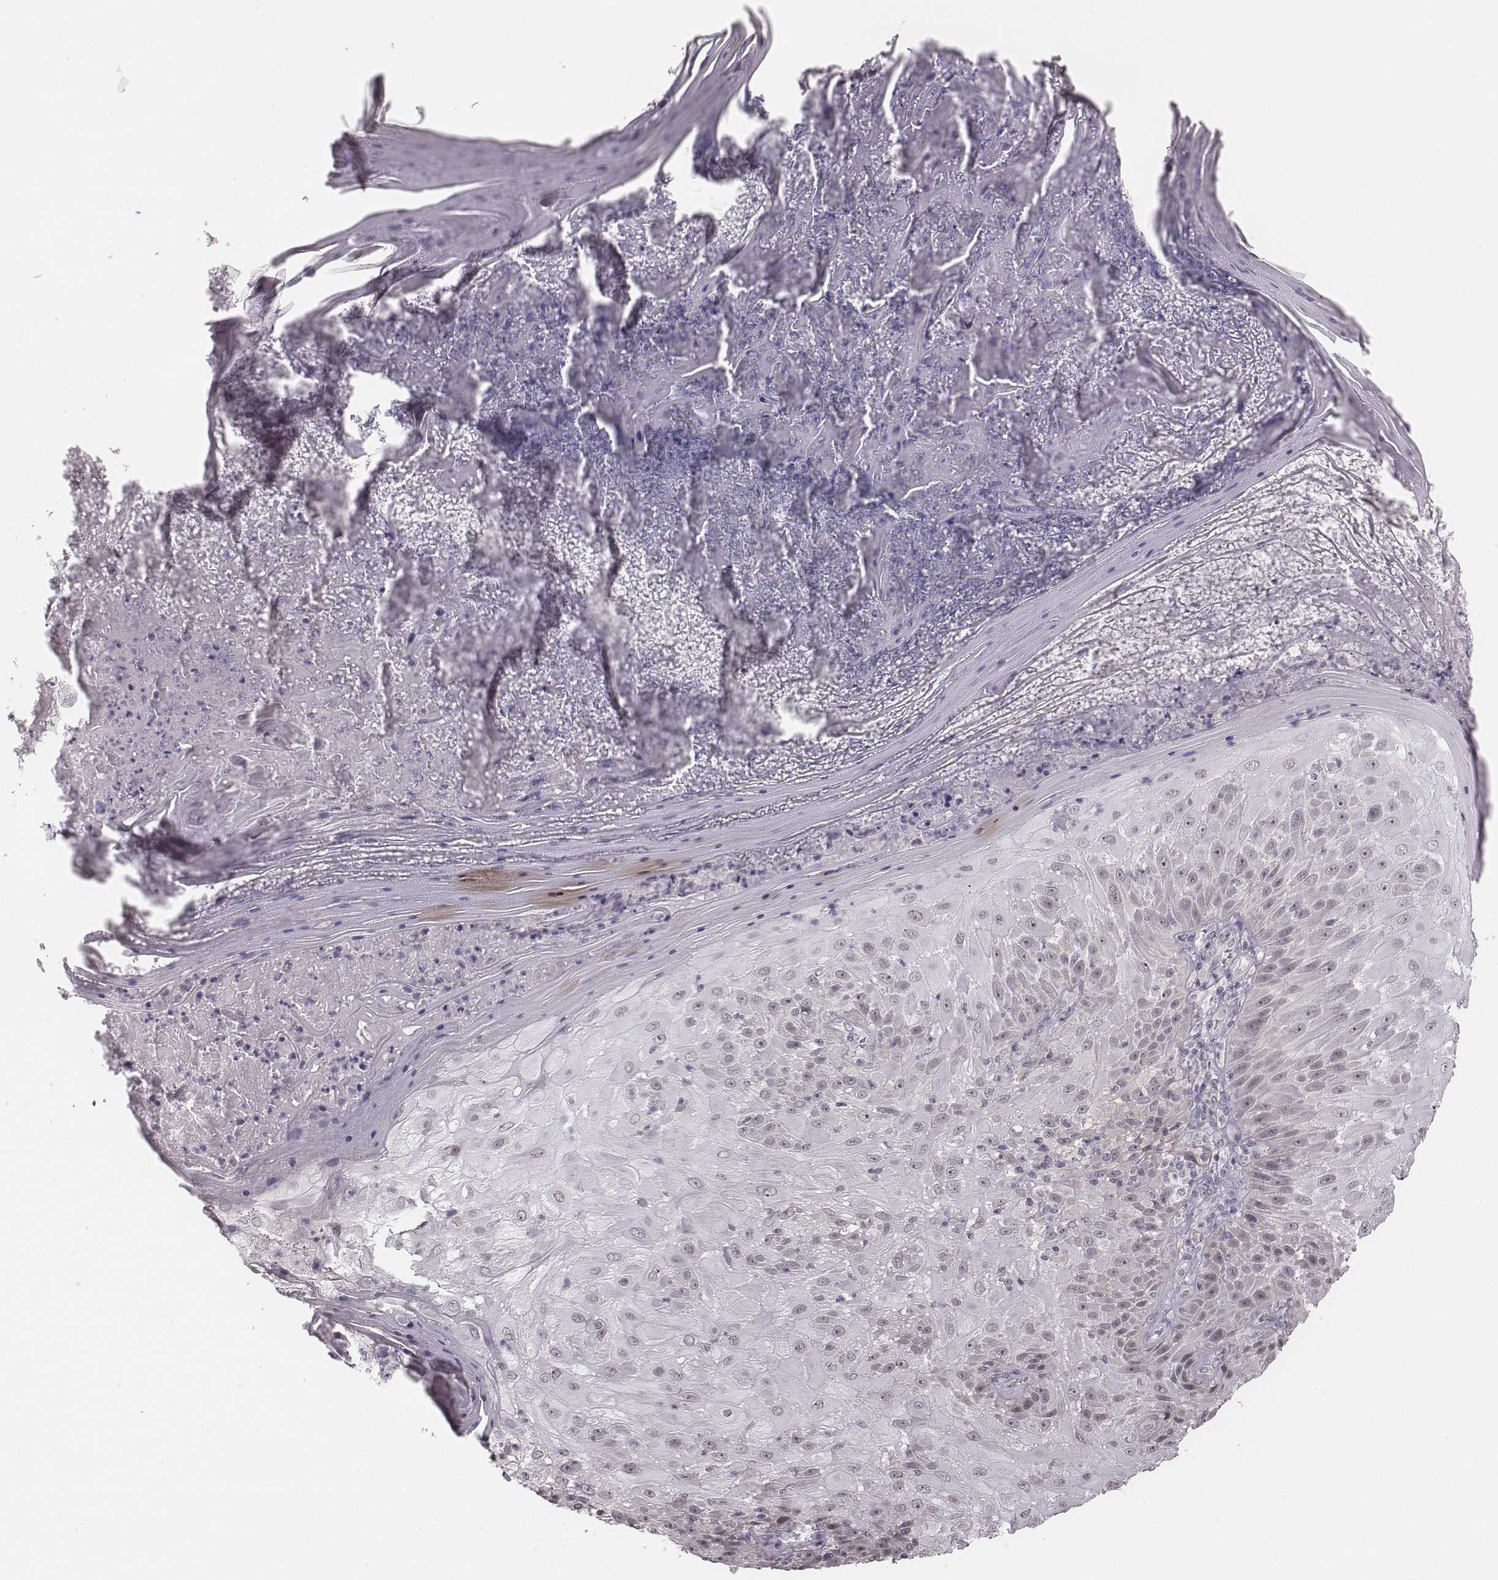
{"staining": {"intensity": "negative", "quantity": "none", "location": "none"}, "tissue": "skin cancer", "cell_type": "Tumor cells", "image_type": "cancer", "snomed": [{"axis": "morphology", "description": "Normal tissue, NOS"}, {"axis": "morphology", "description": "Squamous cell carcinoma, NOS"}, {"axis": "topography", "description": "Skin"}], "caption": "An immunohistochemistry micrograph of skin cancer (squamous cell carcinoma) is shown. There is no staining in tumor cells of skin cancer (squamous cell carcinoma).", "gene": "RPGRIP1", "patient": {"sex": "female", "age": 83}}